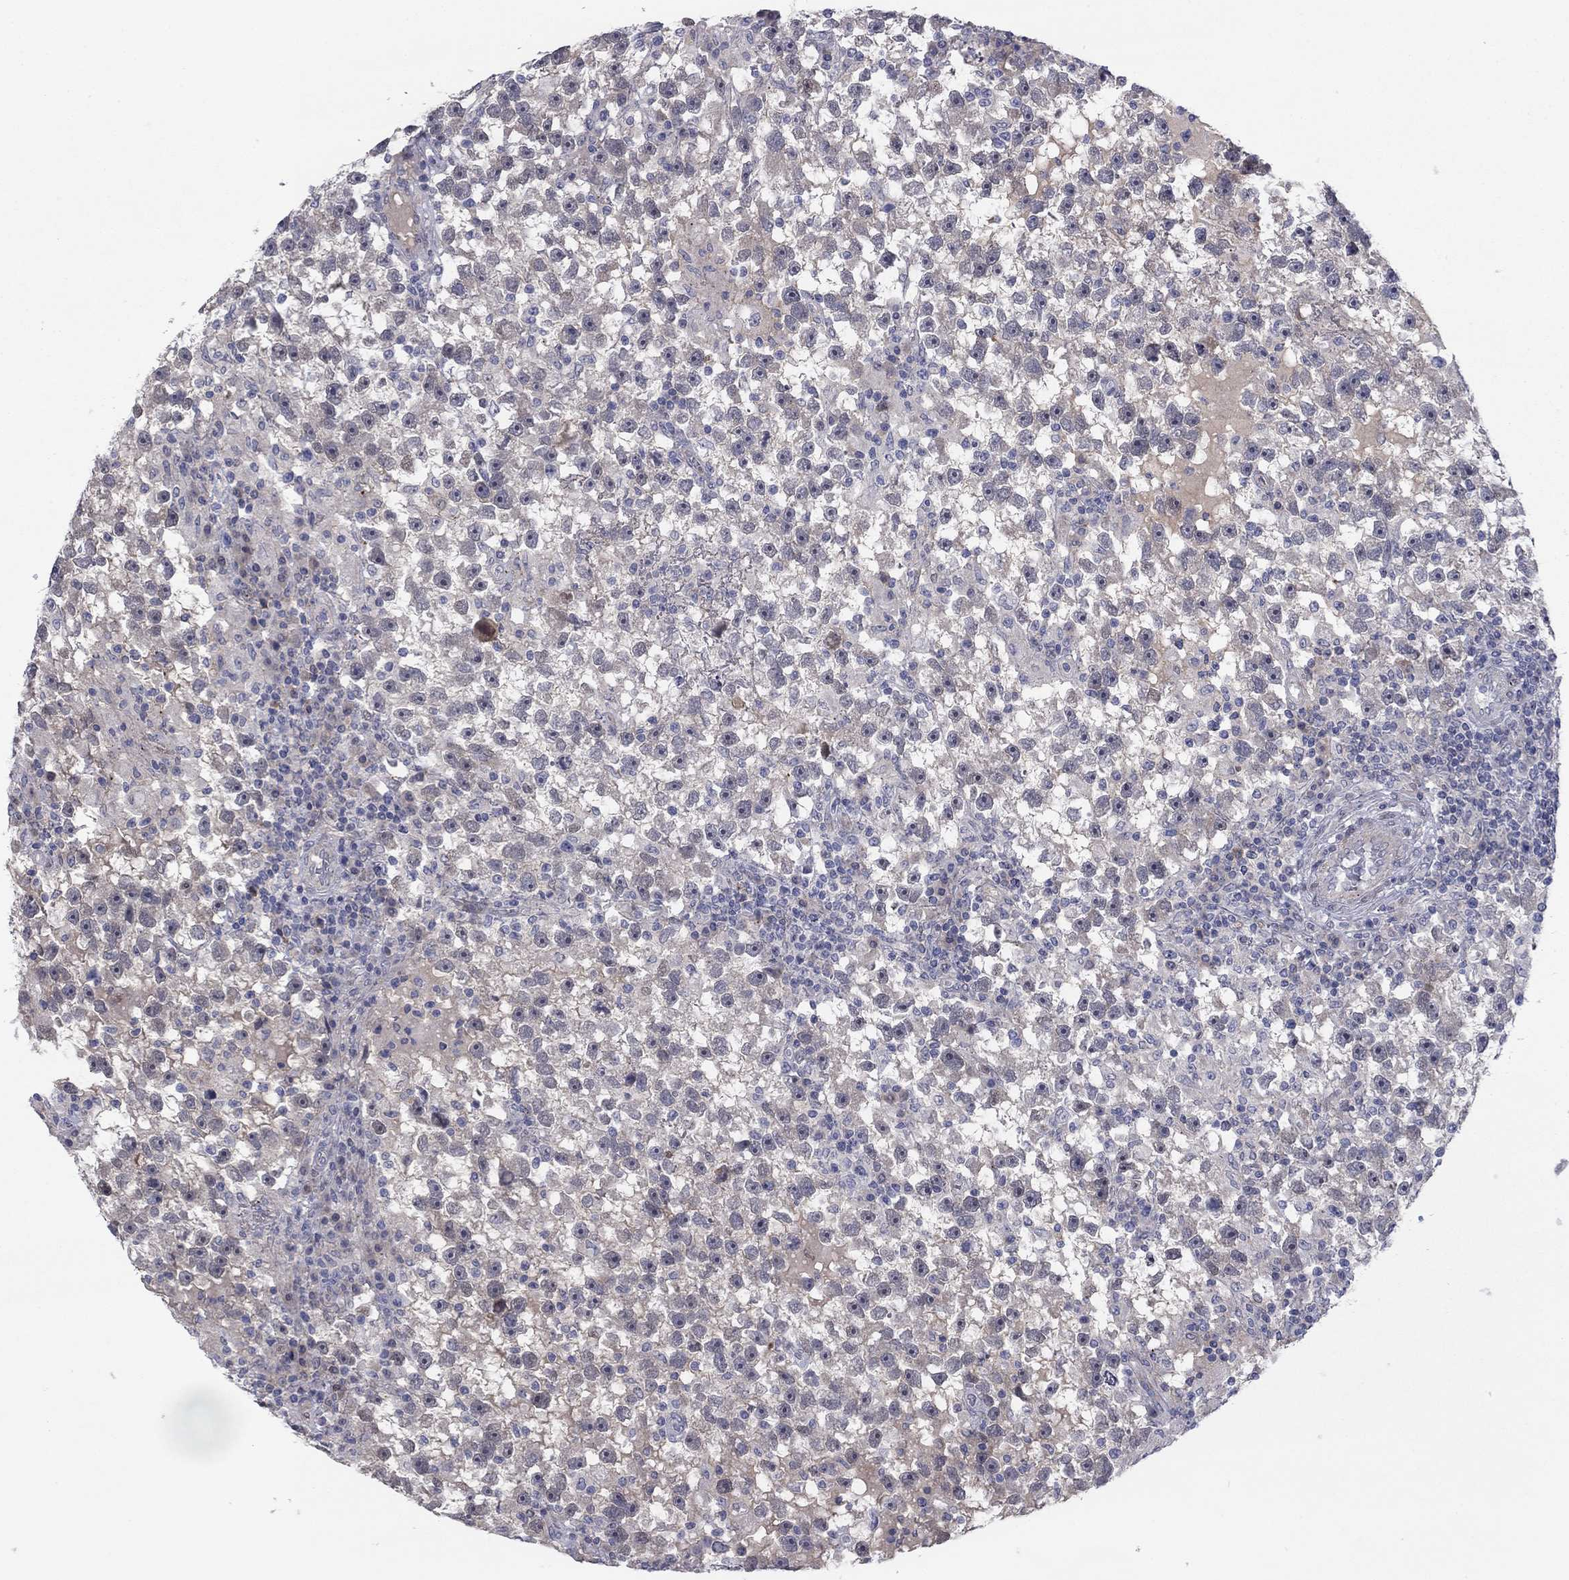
{"staining": {"intensity": "negative", "quantity": "none", "location": "none"}, "tissue": "testis cancer", "cell_type": "Tumor cells", "image_type": "cancer", "snomed": [{"axis": "morphology", "description": "Seminoma, NOS"}, {"axis": "topography", "description": "Testis"}], "caption": "Immunohistochemistry (IHC) histopathology image of neoplastic tissue: human seminoma (testis) stained with DAB (3,3'-diaminobenzidine) shows no significant protein expression in tumor cells.", "gene": "AMN1", "patient": {"sex": "male", "age": 47}}